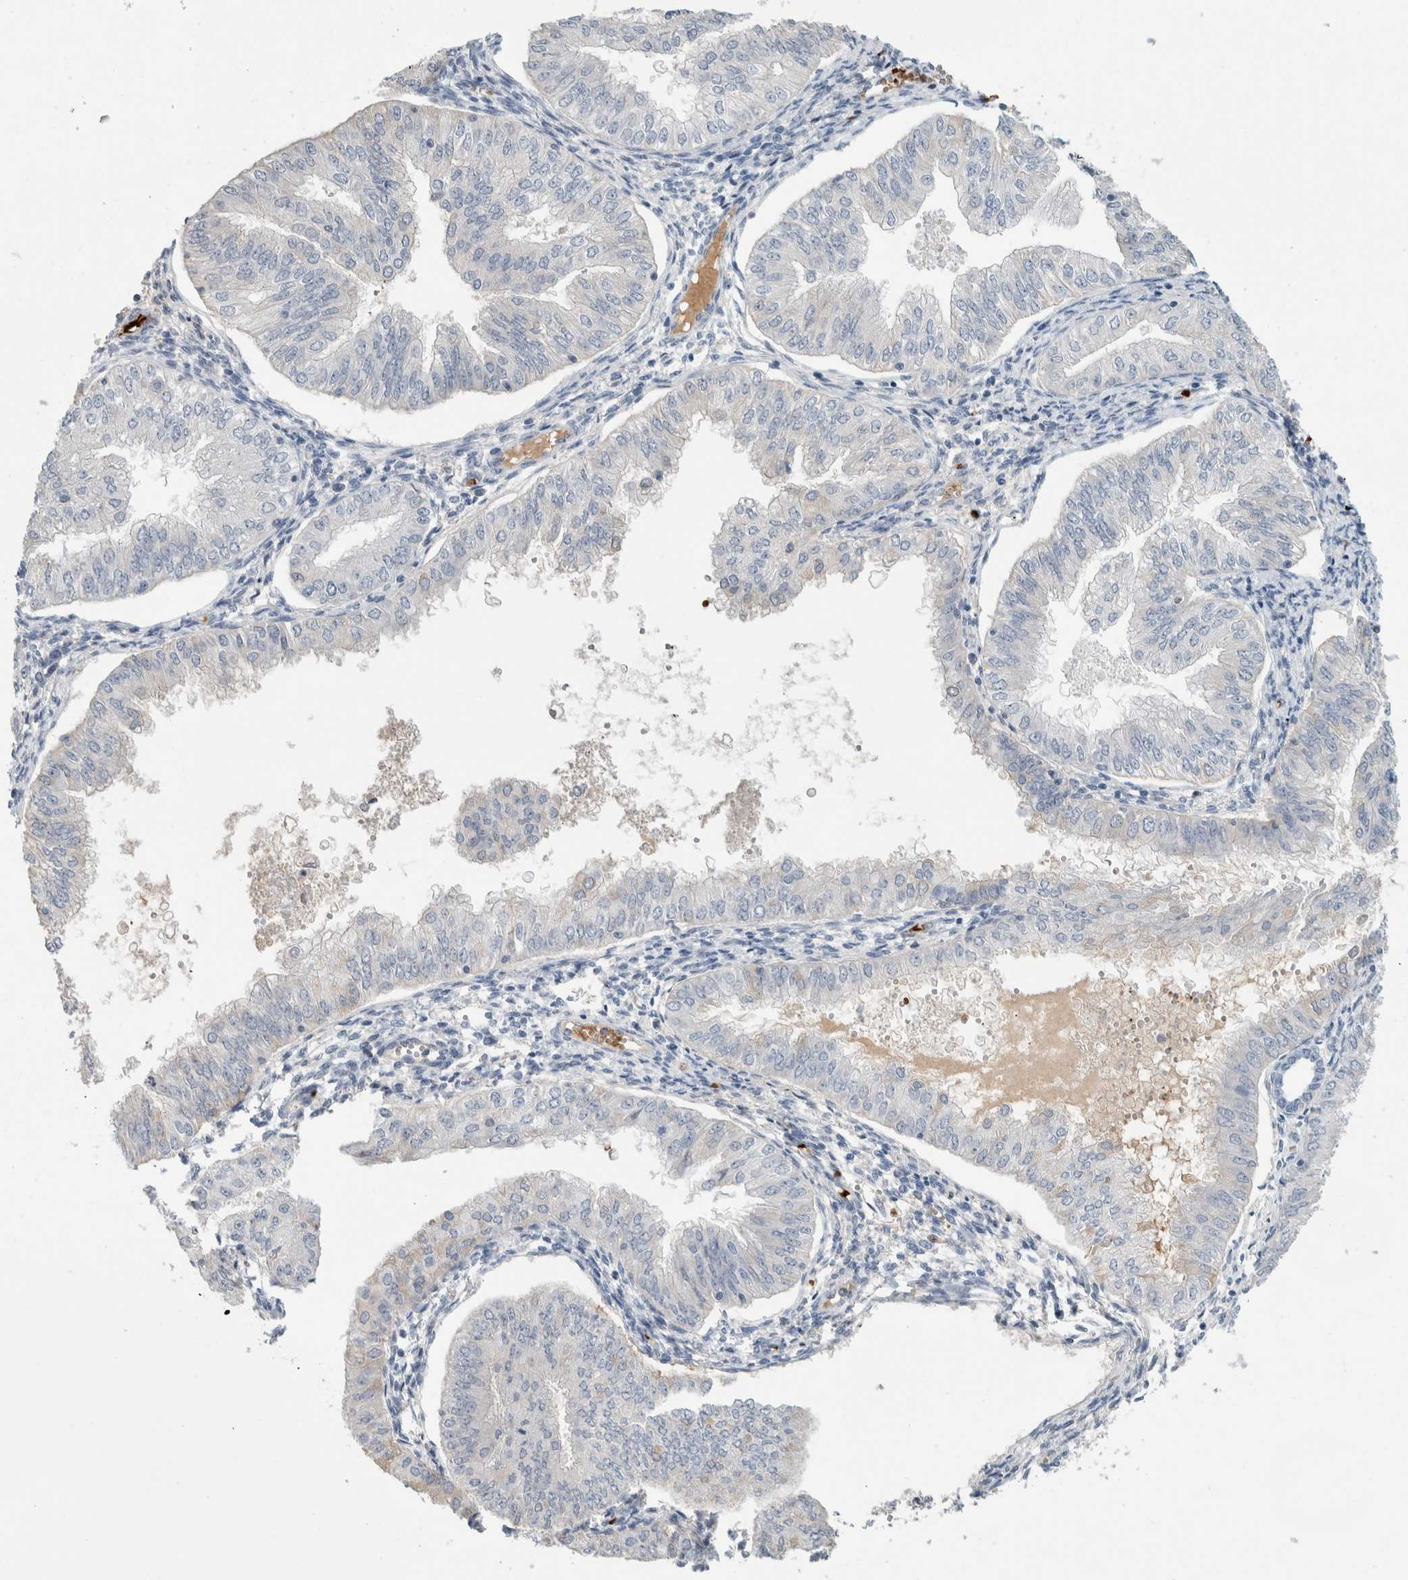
{"staining": {"intensity": "negative", "quantity": "none", "location": "none"}, "tissue": "endometrial cancer", "cell_type": "Tumor cells", "image_type": "cancer", "snomed": [{"axis": "morphology", "description": "Normal tissue, NOS"}, {"axis": "morphology", "description": "Adenocarcinoma, NOS"}, {"axis": "topography", "description": "Endometrium"}], "caption": "This is a micrograph of IHC staining of endometrial adenocarcinoma, which shows no positivity in tumor cells.", "gene": "CA1", "patient": {"sex": "female", "age": 53}}